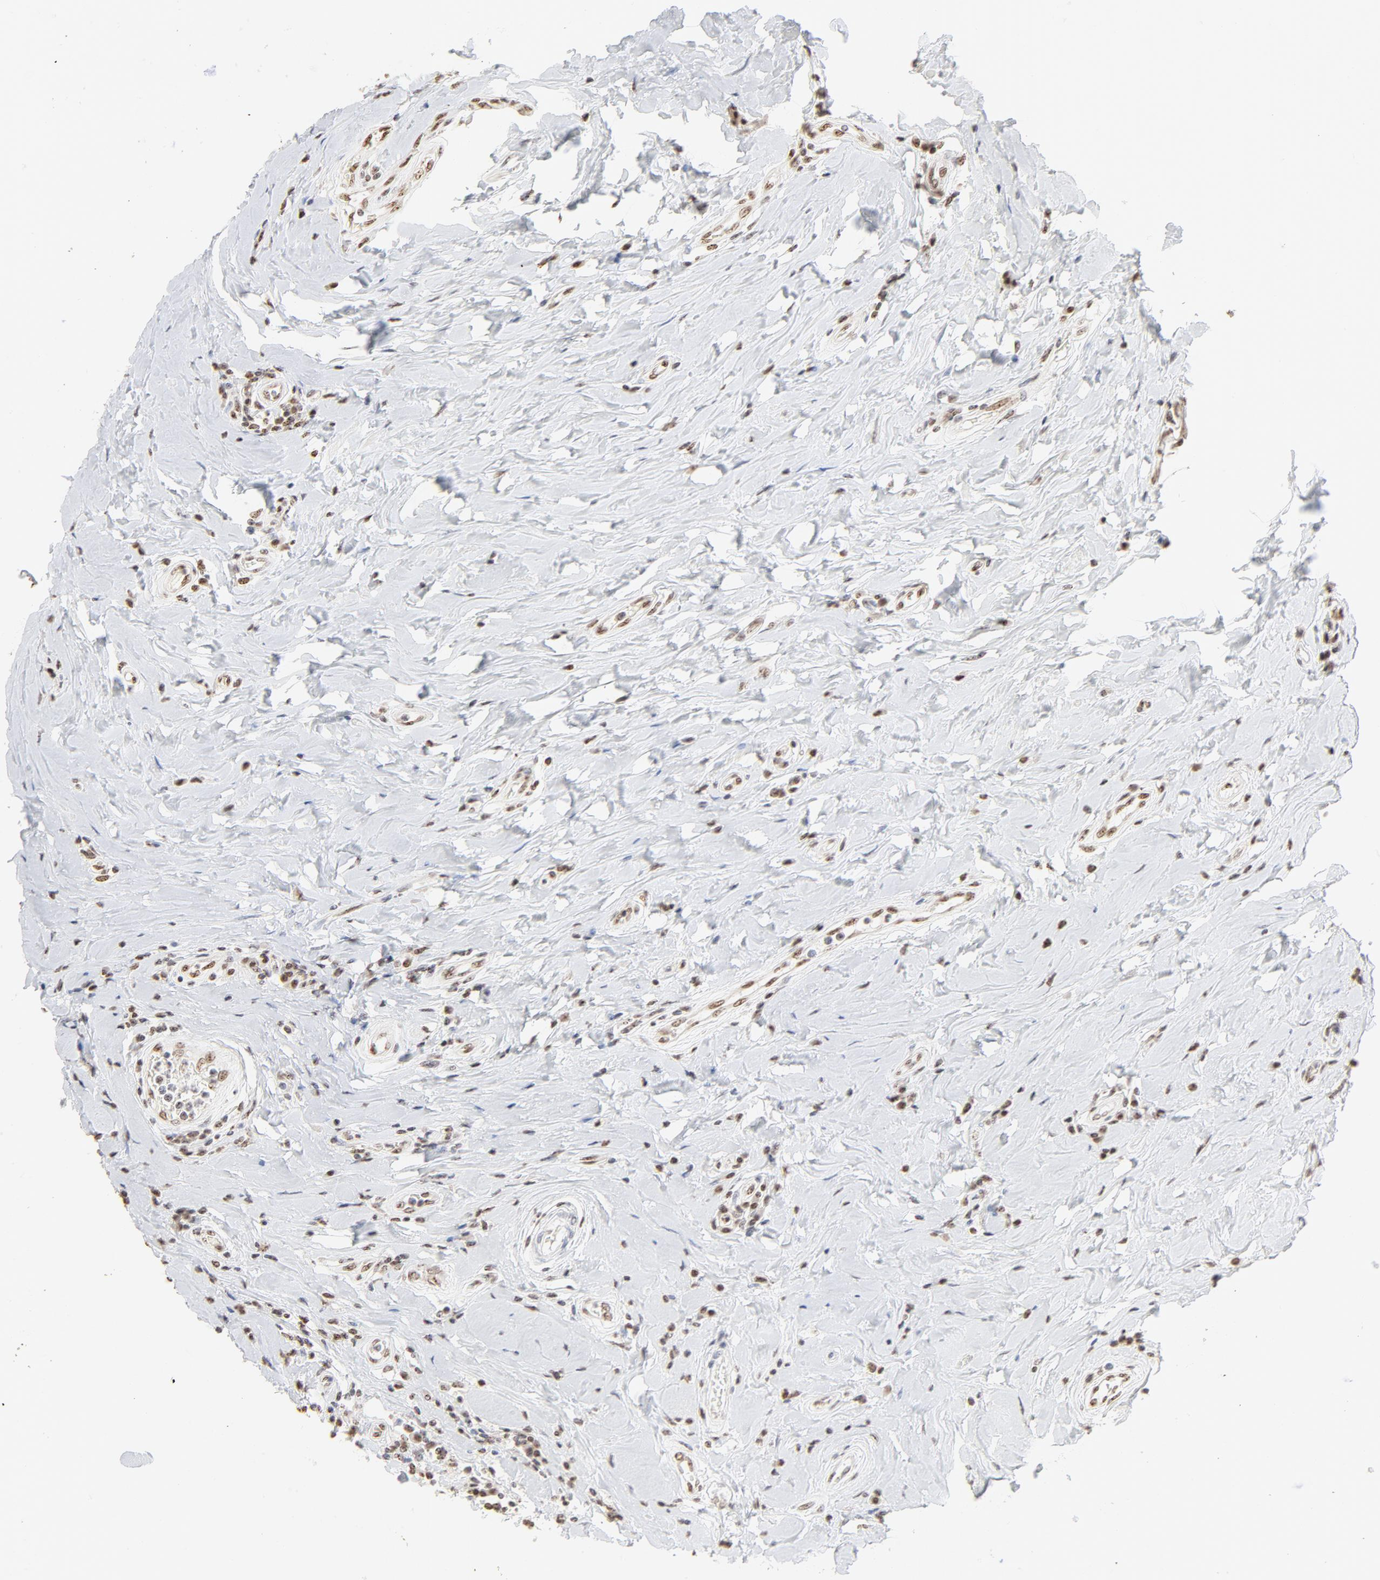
{"staining": {"intensity": "weak", "quantity": "<25%", "location": "nuclear"}, "tissue": "breast cancer", "cell_type": "Tumor cells", "image_type": "cancer", "snomed": [{"axis": "morphology", "description": "Duct carcinoma"}, {"axis": "topography", "description": "Breast"}], "caption": "Infiltrating ductal carcinoma (breast) stained for a protein using immunohistochemistry (IHC) reveals no staining tumor cells.", "gene": "NFIL3", "patient": {"sex": "female", "age": 27}}